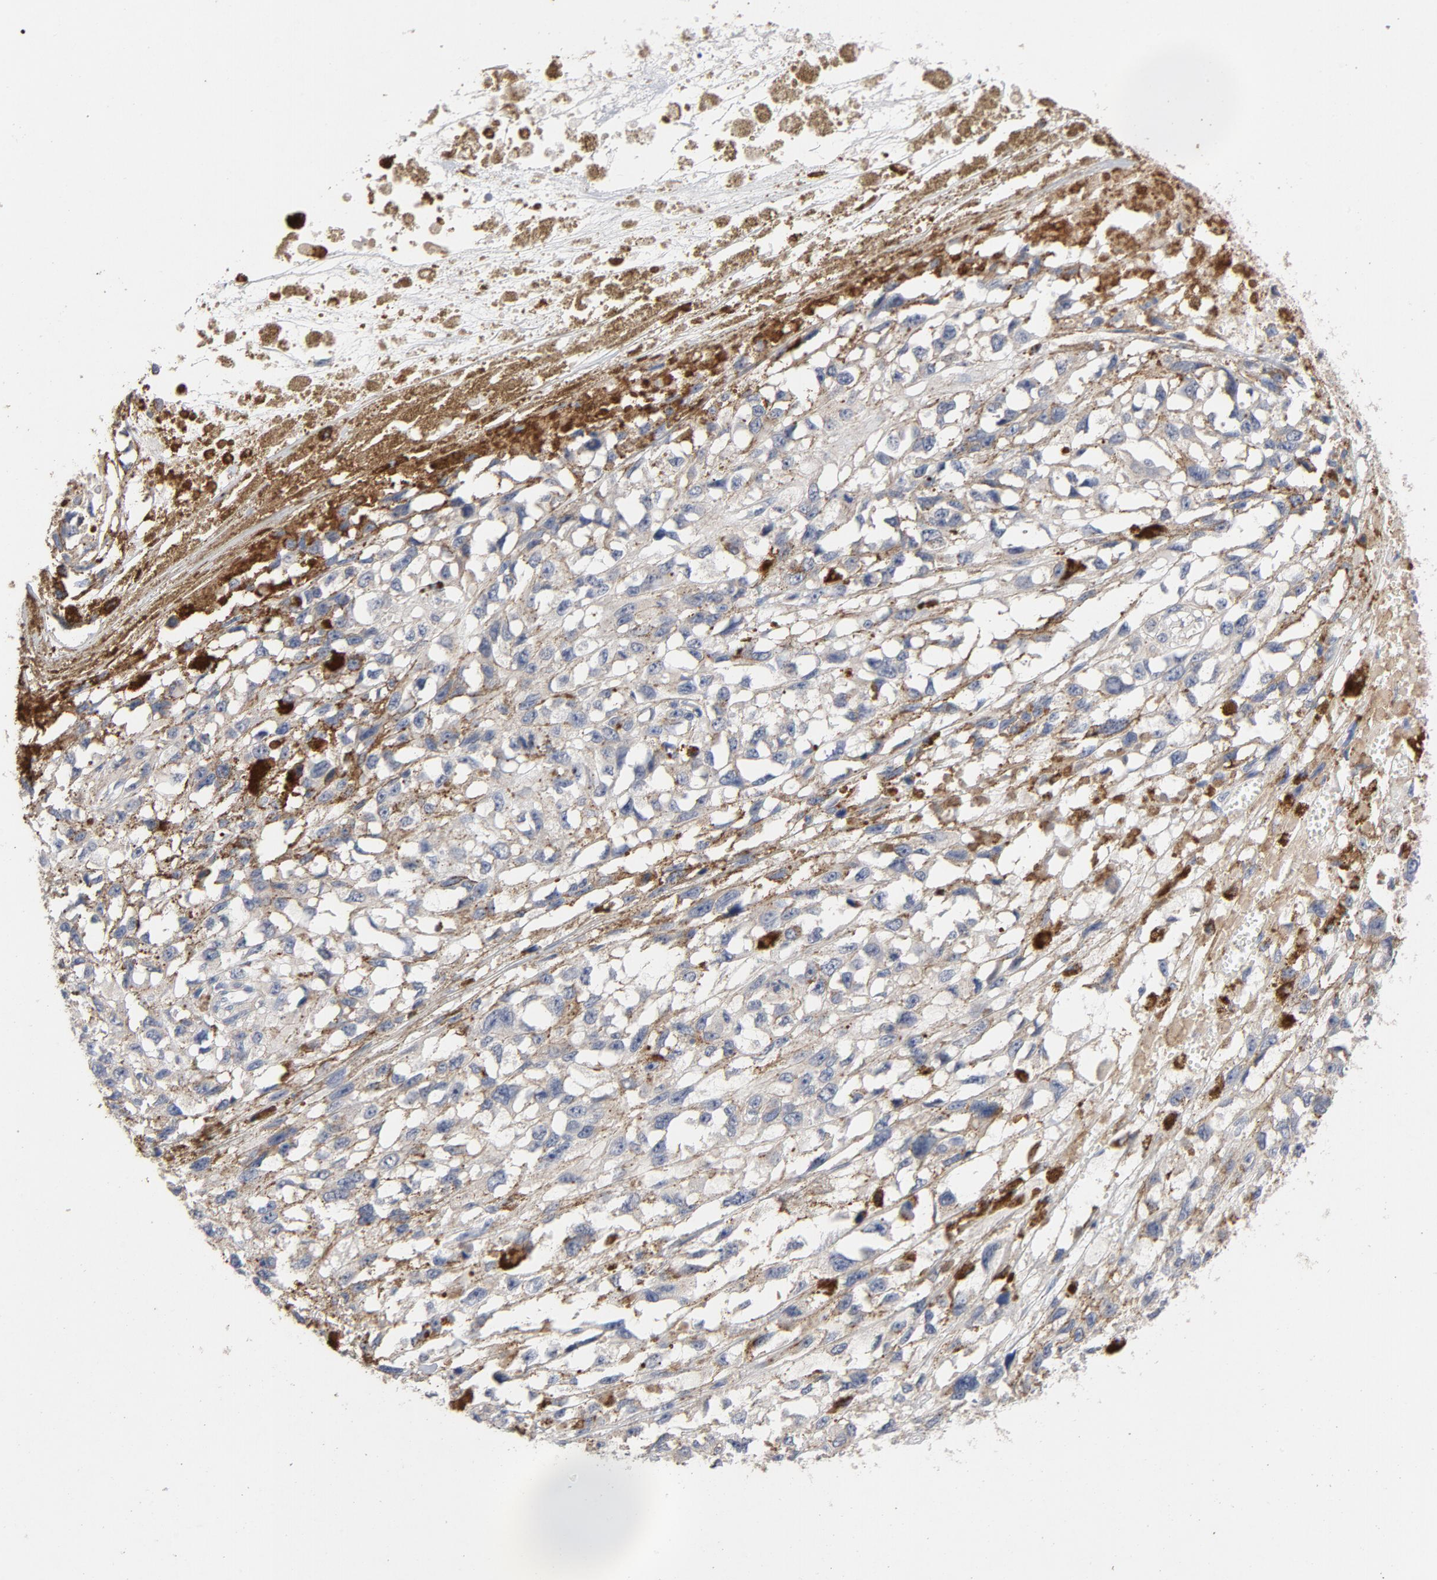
{"staining": {"intensity": "weak", "quantity": ">75%", "location": "cytoplasmic/membranous"}, "tissue": "melanoma", "cell_type": "Tumor cells", "image_type": "cancer", "snomed": [{"axis": "morphology", "description": "Malignant melanoma, Metastatic site"}, {"axis": "topography", "description": "Lymph node"}], "caption": "Immunohistochemistry image of neoplastic tissue: human malignant melanoma (metastatic site) stained using immunohistochemistry reveals low levels of weak protein expression localized specifically in the cytoplasmic/membranous of tumor cells, appearing as a cytoplasmic/membranous brown color.", "gene": "CCDC134", "patient": {"sex": "male", "age": 59}}